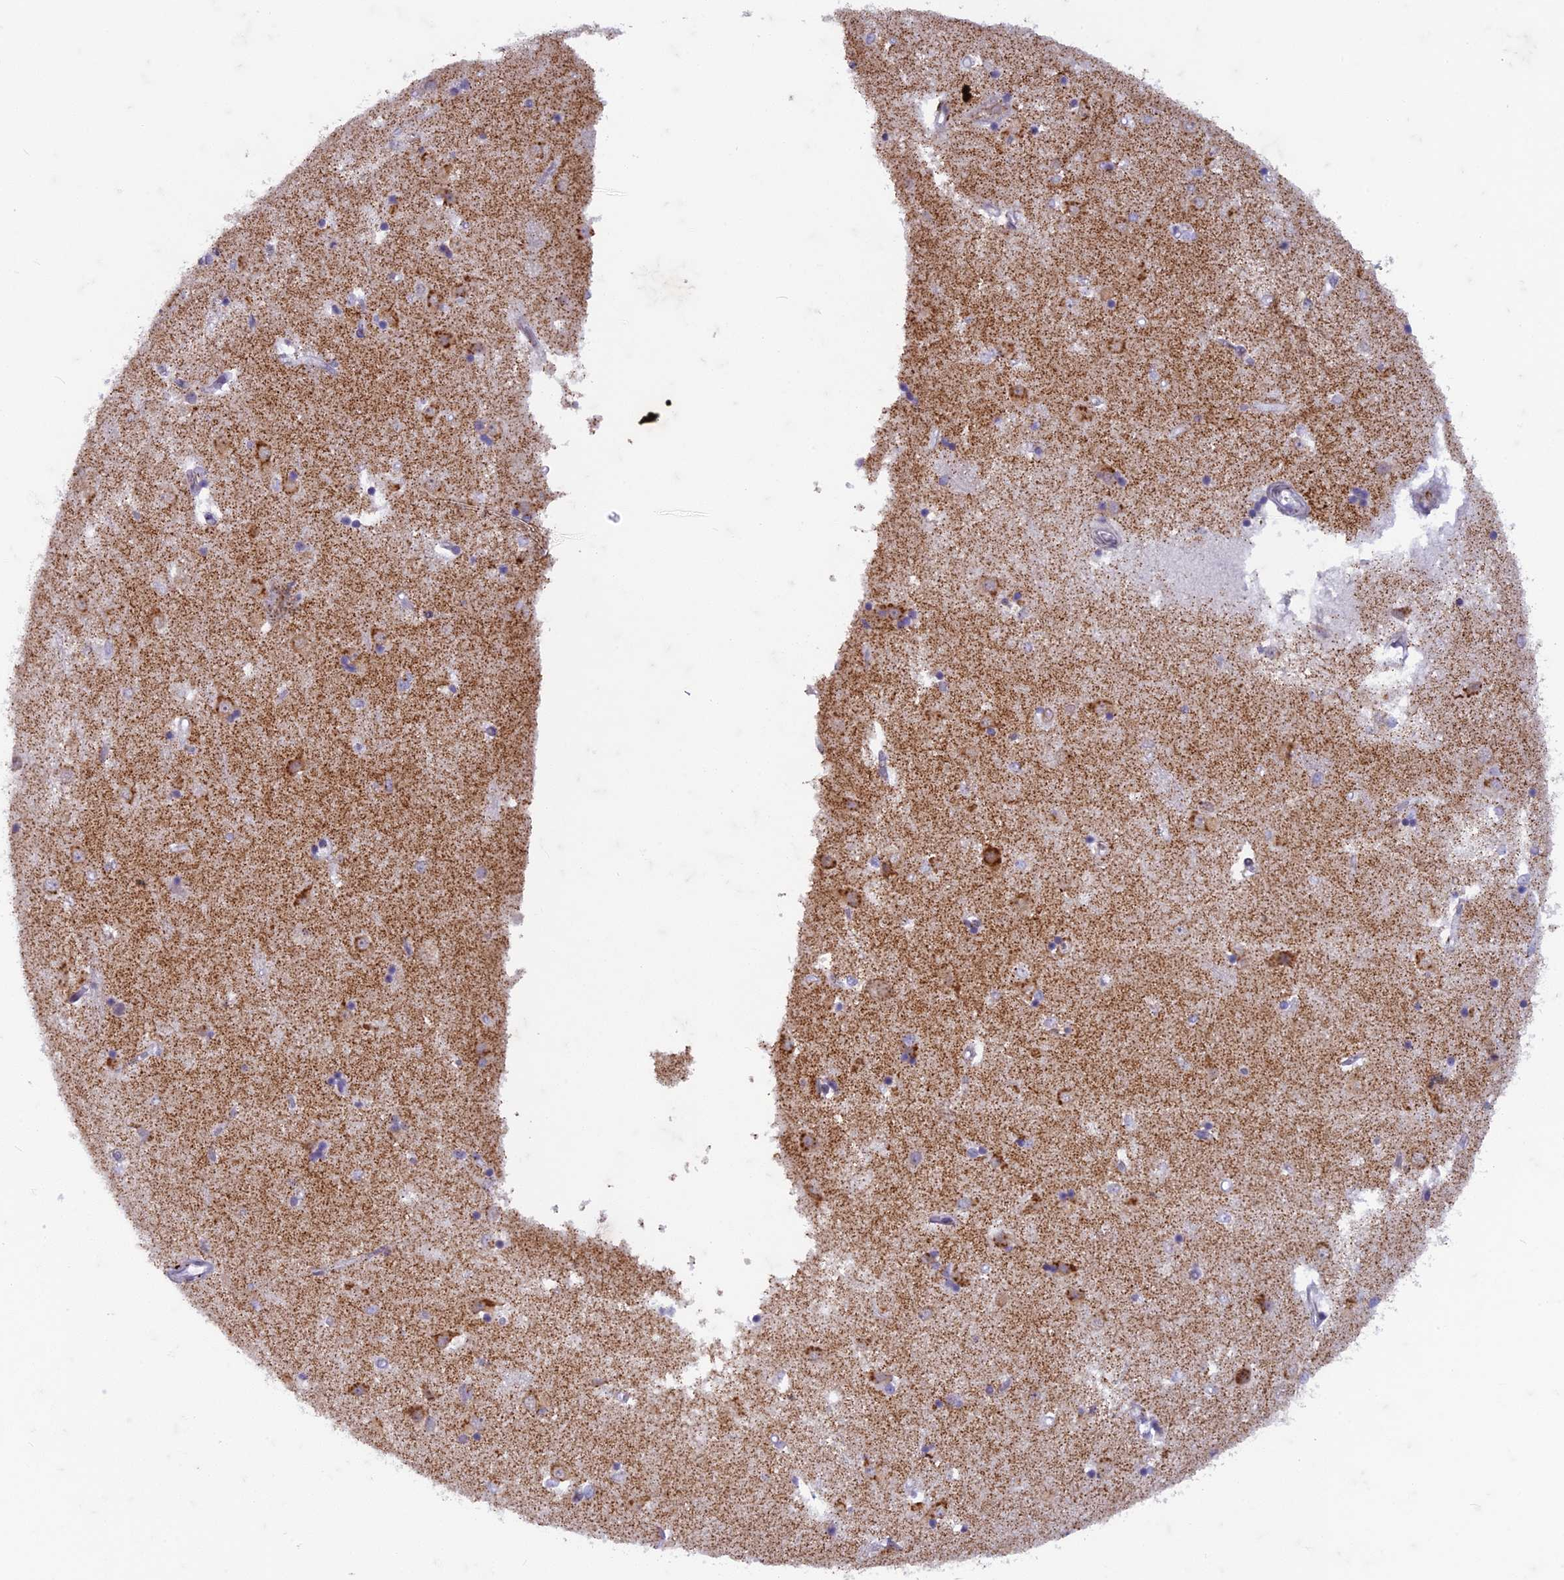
{"staining": {"intensity": "weak", "quantity": "<25%", "location": "cytoplasmic/membranous"}, "tissue": "caudate", "cell_type": "Glial cells", "image_type": "normal", "snomed": [{"axis": "morphology", "description": "Normal tissue, NOS"}, {"axis": "topography", "description": "Lateral ventricle wall"}], "caption": "Caudate was stained to show a protein in brown. There is no significant positivity in glial cells. (DAB immunohistochemistry (IHC) visualized using brightfield microscopy, high magnification).", "gene": "FAM3C", "patient": {"sex": "male", "age": 45}}